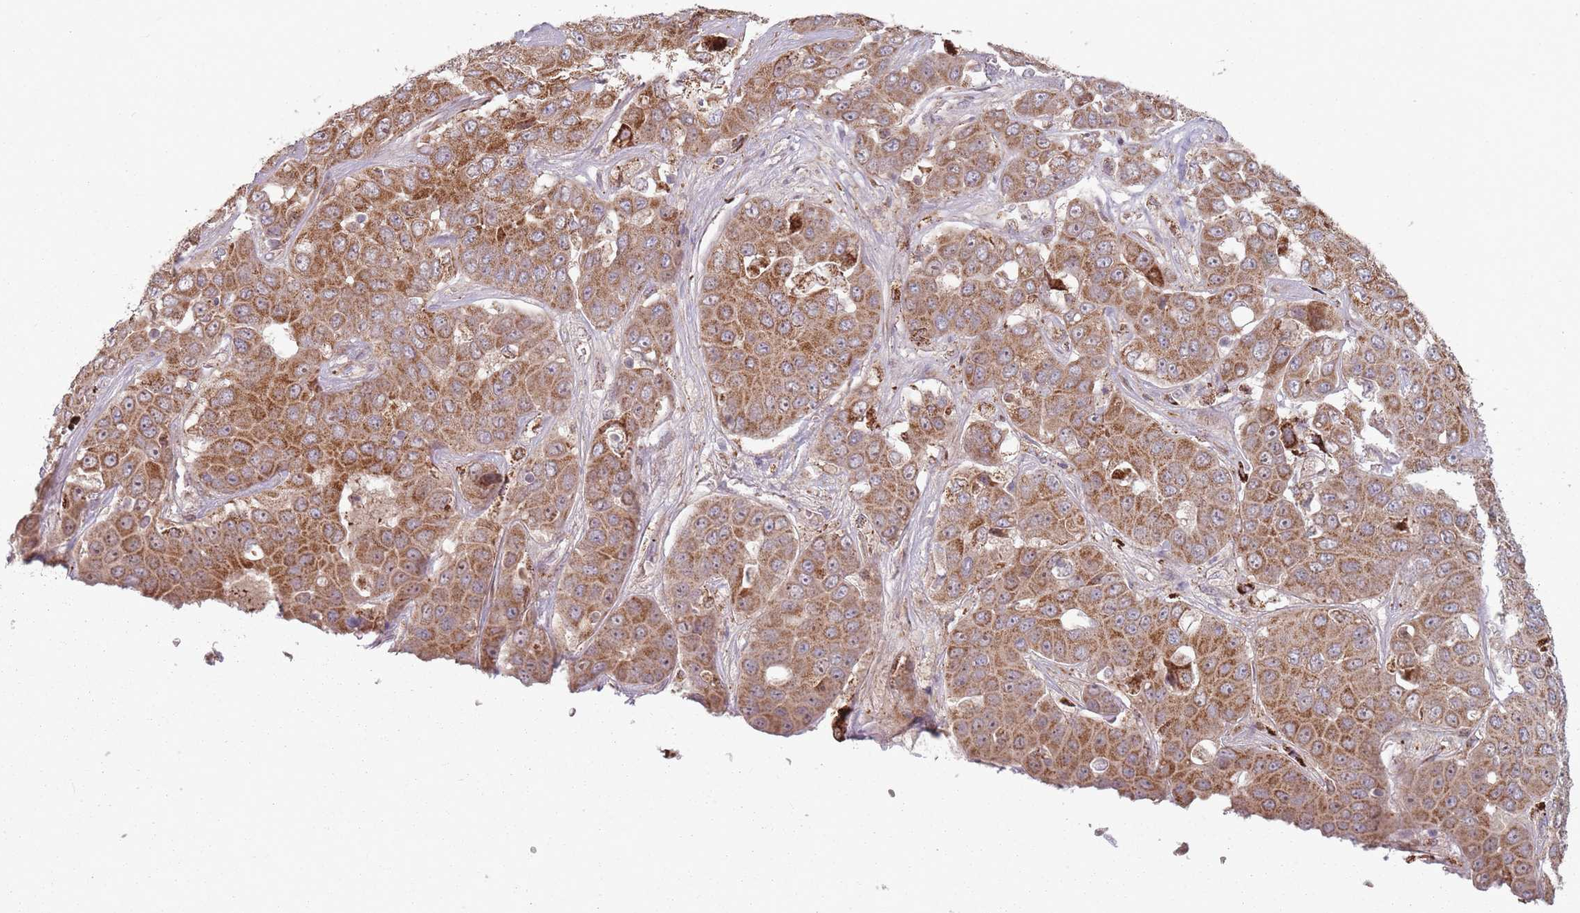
{"staining": {"intensity": "strong", "quantity": ">75%", "location": "cytoplasmic/membranous"}, "tissue": "liver cancer", "cell_type": "Tumor cells", "image_type": "cancer", "snomed": [{"axis": "morphology", "description": "Cholangiocarcinoma"}, {"axis": "topography", "description": "Liver"}], "caption": "Protein analysis of cholangiocarcinoma (liver) tissue exhibits strong cytoplasmic/membranous positivity in approximately >75% of tumor cells.", "gene": "OR10Q1", "patient": {"sex": "female", "age": 52}}